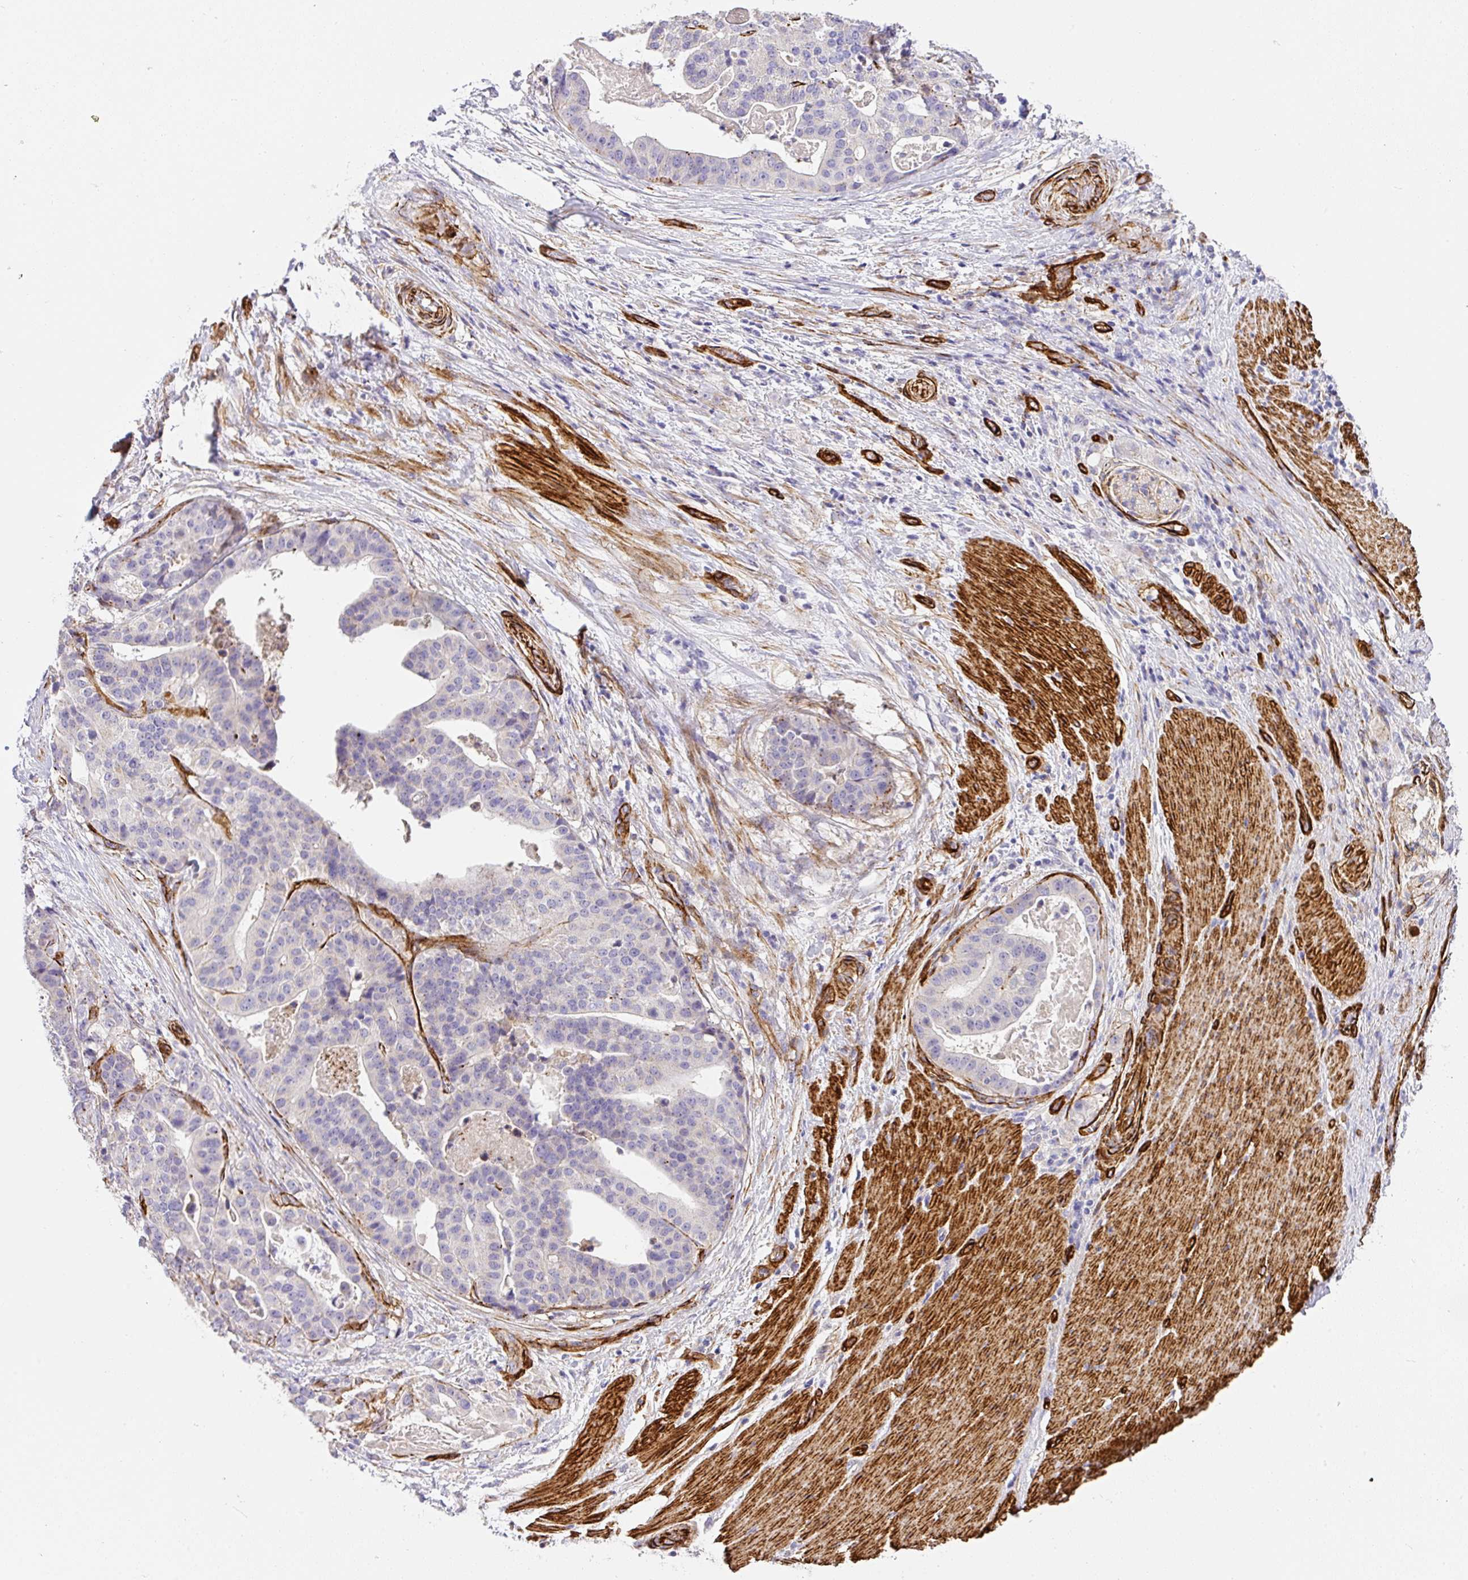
{"staining": {"intensity": "negative", "quantity": "none", "location": "none"}, "tissue": "stomach cancer", "cell_type": "Tumor cells", "image_type": "cancer", "snomed": [{"axis": "morphology", "description": "Adenocarcinoma, NOS"}, {"axis": "topography", "description": "Stomach"}], "caption": "Immunohistochemistry histopathology image of neoplastic tissue: stomach cancer (adenocarcinoma) stained with DAB (3,3'-diaminobenzidine) demonstrates no significant protein staining in tumor cells.", "gene": "SLC25A17", "patient": {"sex": "male", "age": 48}}